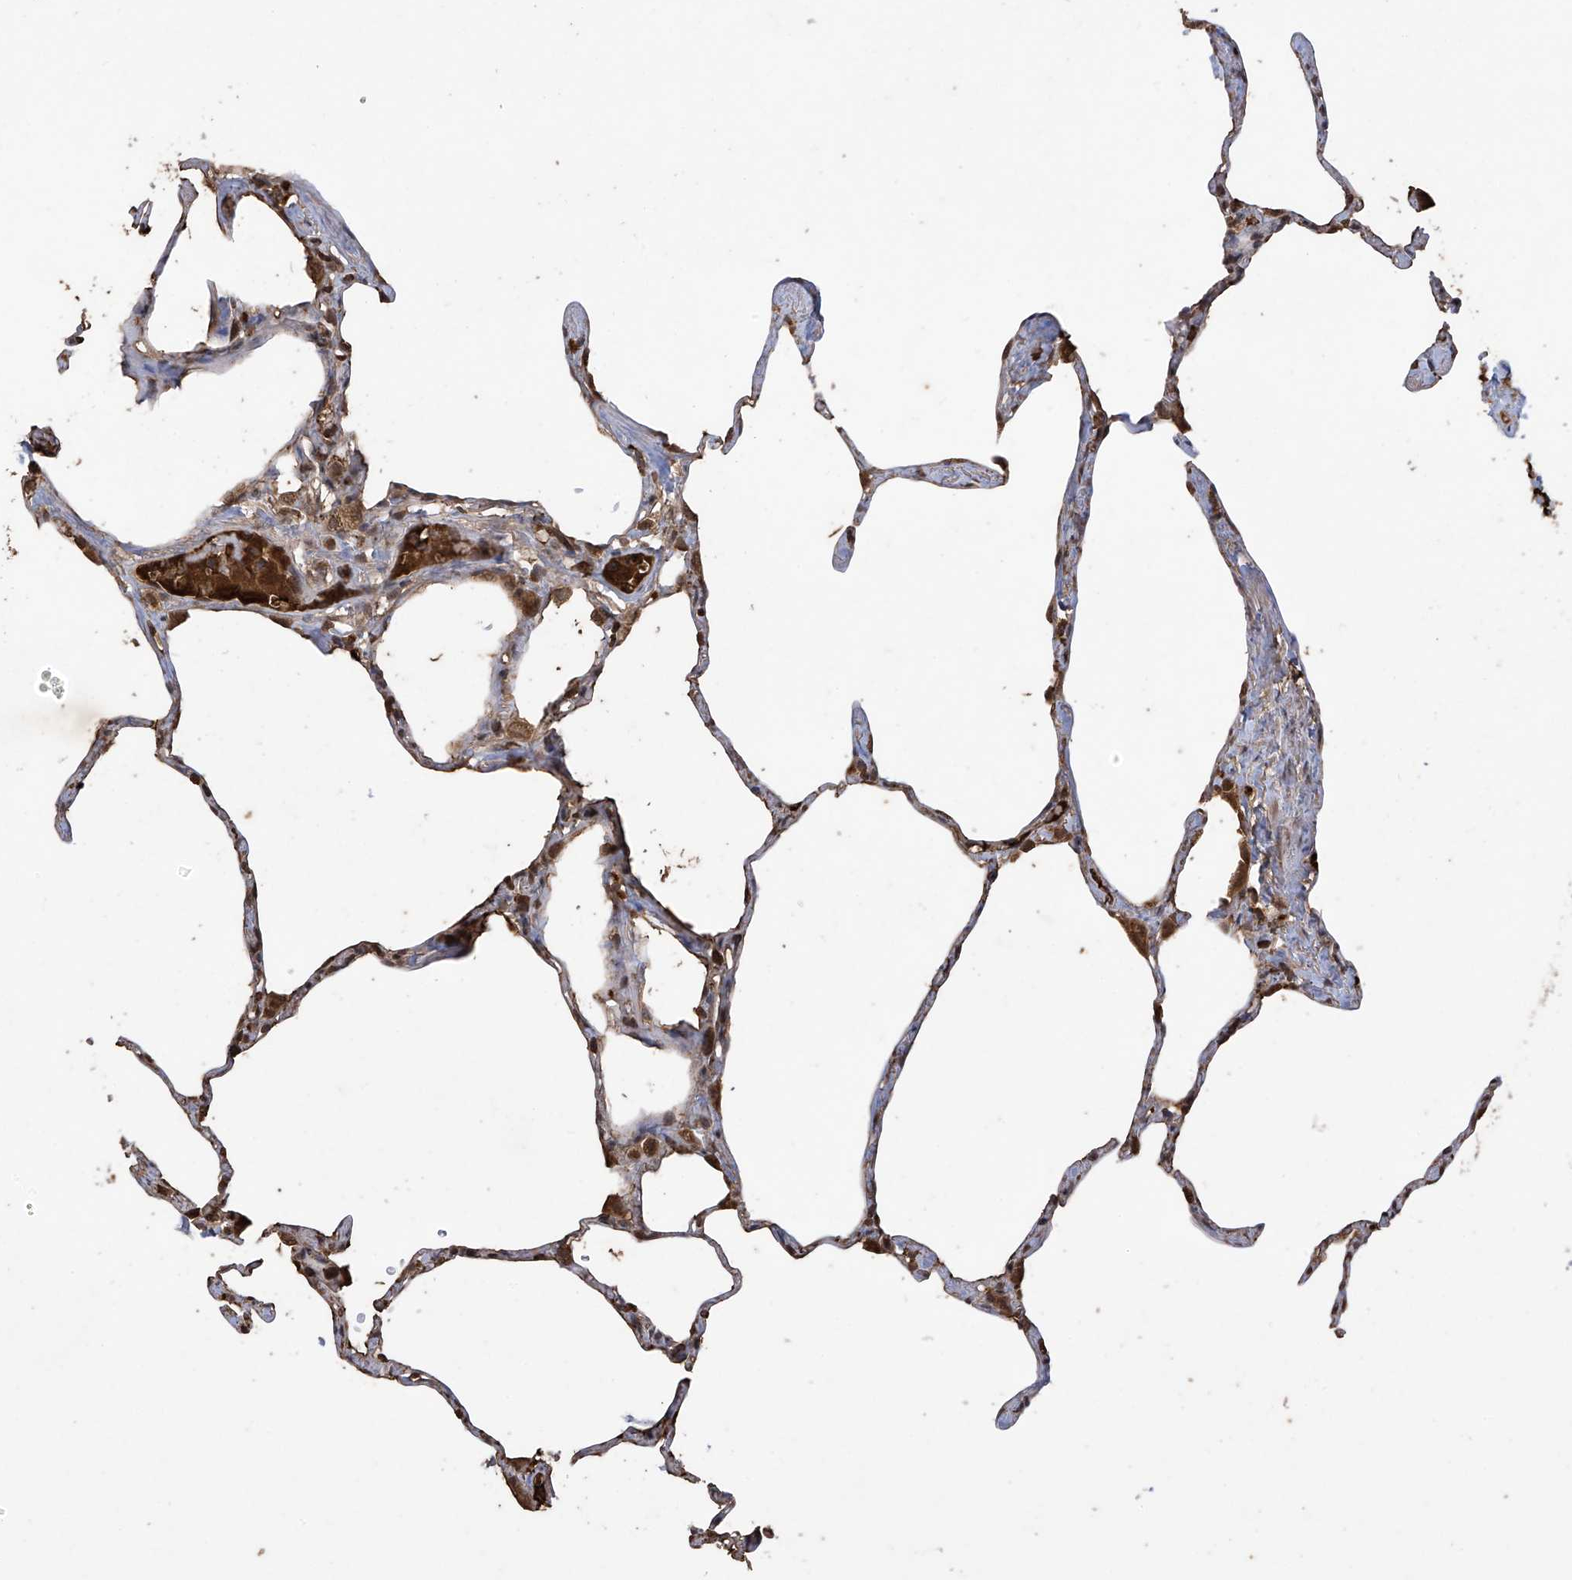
{"staining": {"intensity": "moderate", "quantity": "25%-75%", "location": "cytoplasmic/membranous"}, "tissue": "lung", "cell_type": "Alveolar cells", "image_type": "normal", "snomed": [{"axis": "morphology", "description": "Normal tissue, NOS"}, {"axis": "topography", "description": "Lung"}], "caption": "Alveolar cells show medium levels of moderate cytoplasmic/membranous expression in approximately 25%-75% of cells in benign human lung. Using DAB (brown) and hematoxylin (blue) stains, captured at high magnification using brightfield microscopy.", "gene": "PNPT1", "patient": {"sex": "male", "age": 65}}